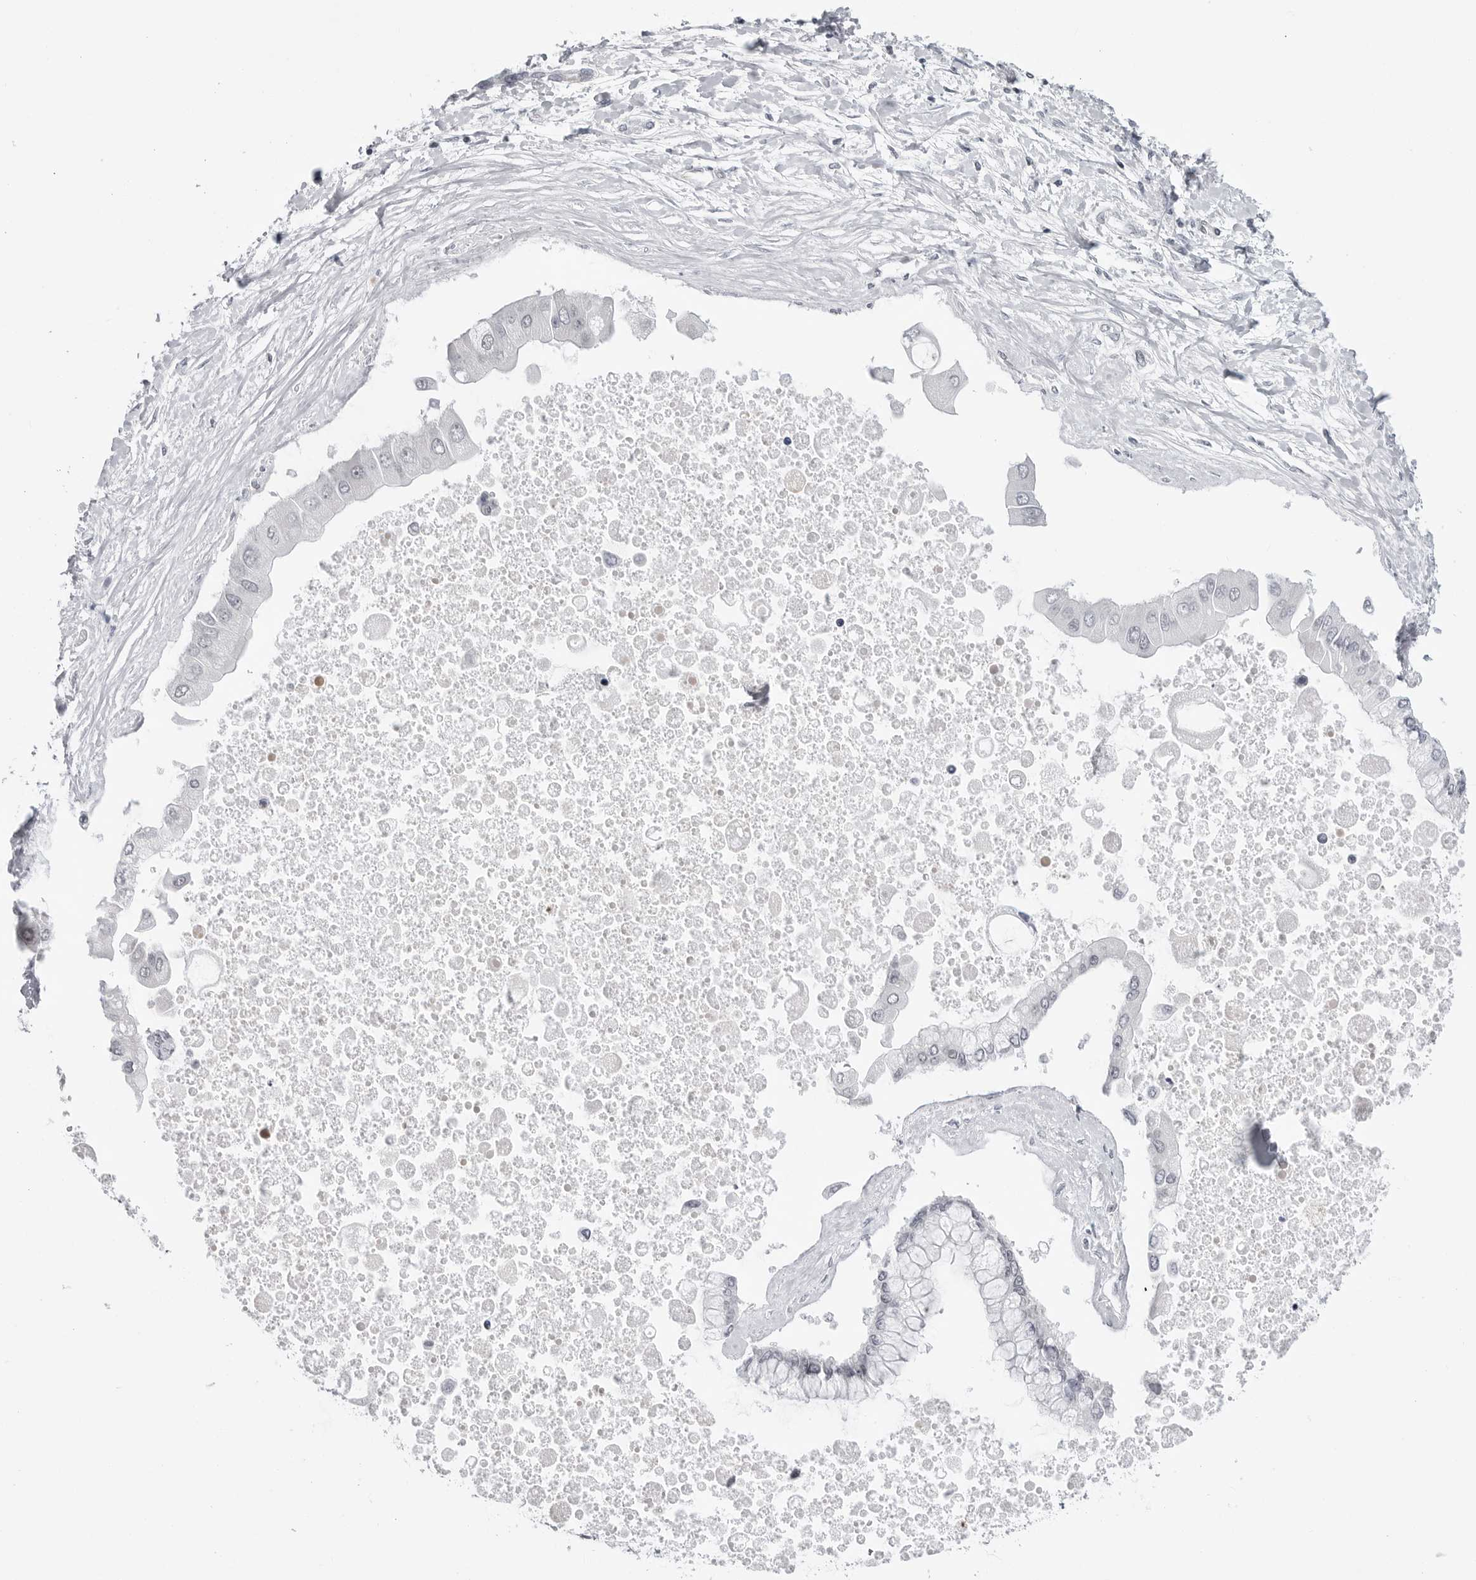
{"staining": {"intensity": "negative", "quantity": "none", "location": "none"}, "tissue": "liver cancer", "cell_type": "Tumor cells", "image_type": "cancer", "snomed": [{"axis": "morphology", "description": "Cholangiocarcinoma"}, {"axis": "topography", "description": "Liver"}], "caption": "Immunohistochemical staining of human cholangiocarcinoma (liver) demonstrates no significant positivity in tumor cells.", "gene": "TRIM66", "patient": {"sex": "male", "age": 50}}